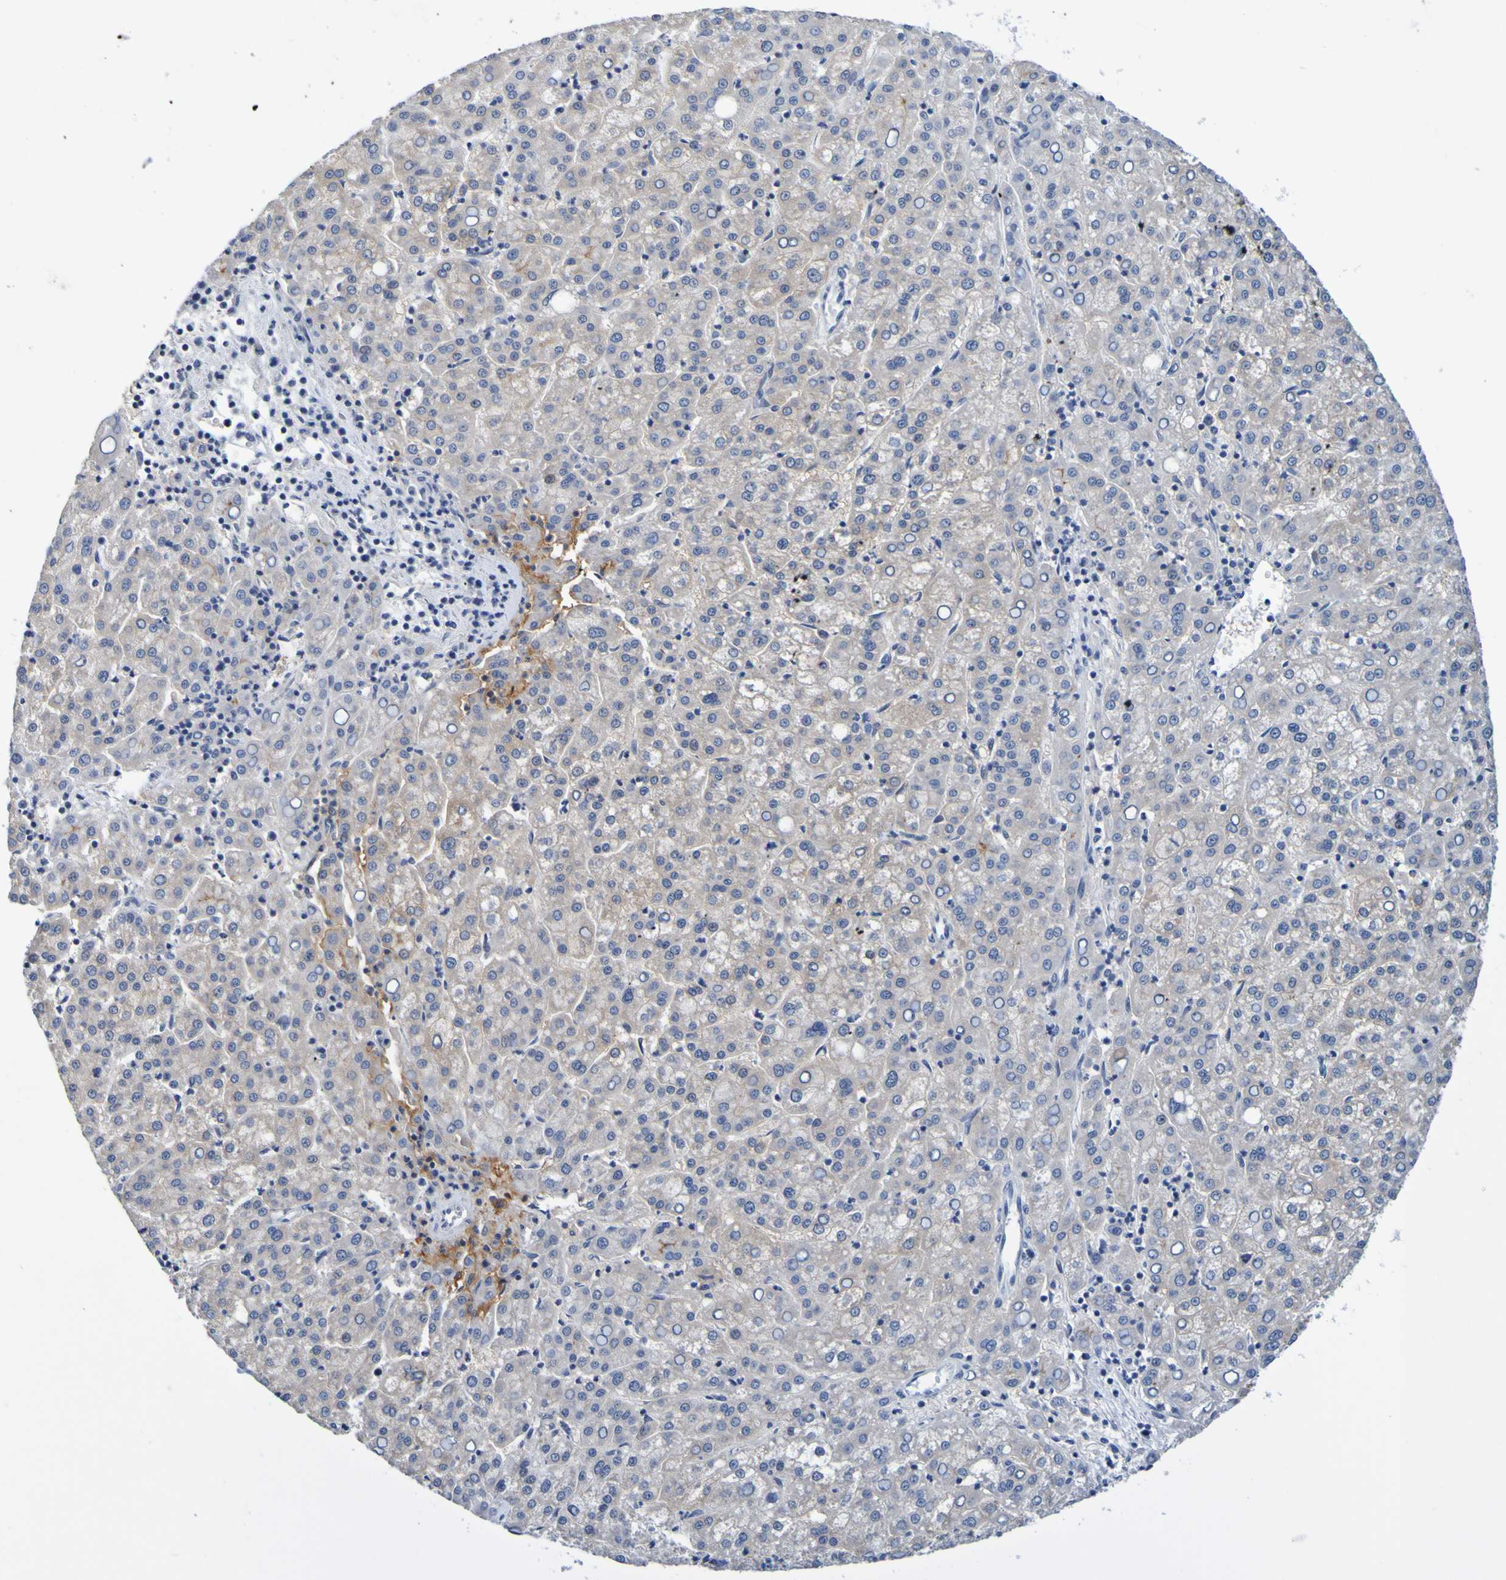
{"staining": {"intensity": "moderate", "quantity": "<25%", "location": "cytoplasmic/membranous"}, "tissue": "liver cancer", "cell_type": "Tumor cells", "image_type": "cancer", "snomed": [{"axis": "morphology", "description": "Carcinoma, Hepatocellular, NOS"}, {"axis": "topography", "description": "Liver"}], "caption": "IHC (DAB (3,3'-diaminobenzidine)) staining of human liver hepatocellular carcinoma shows moderate cytoplasmic/membranous protein positivity in approximately <25% of tumor cells.", "gene": "VMA21", "patient": {"sex": "female", "age": 58}}